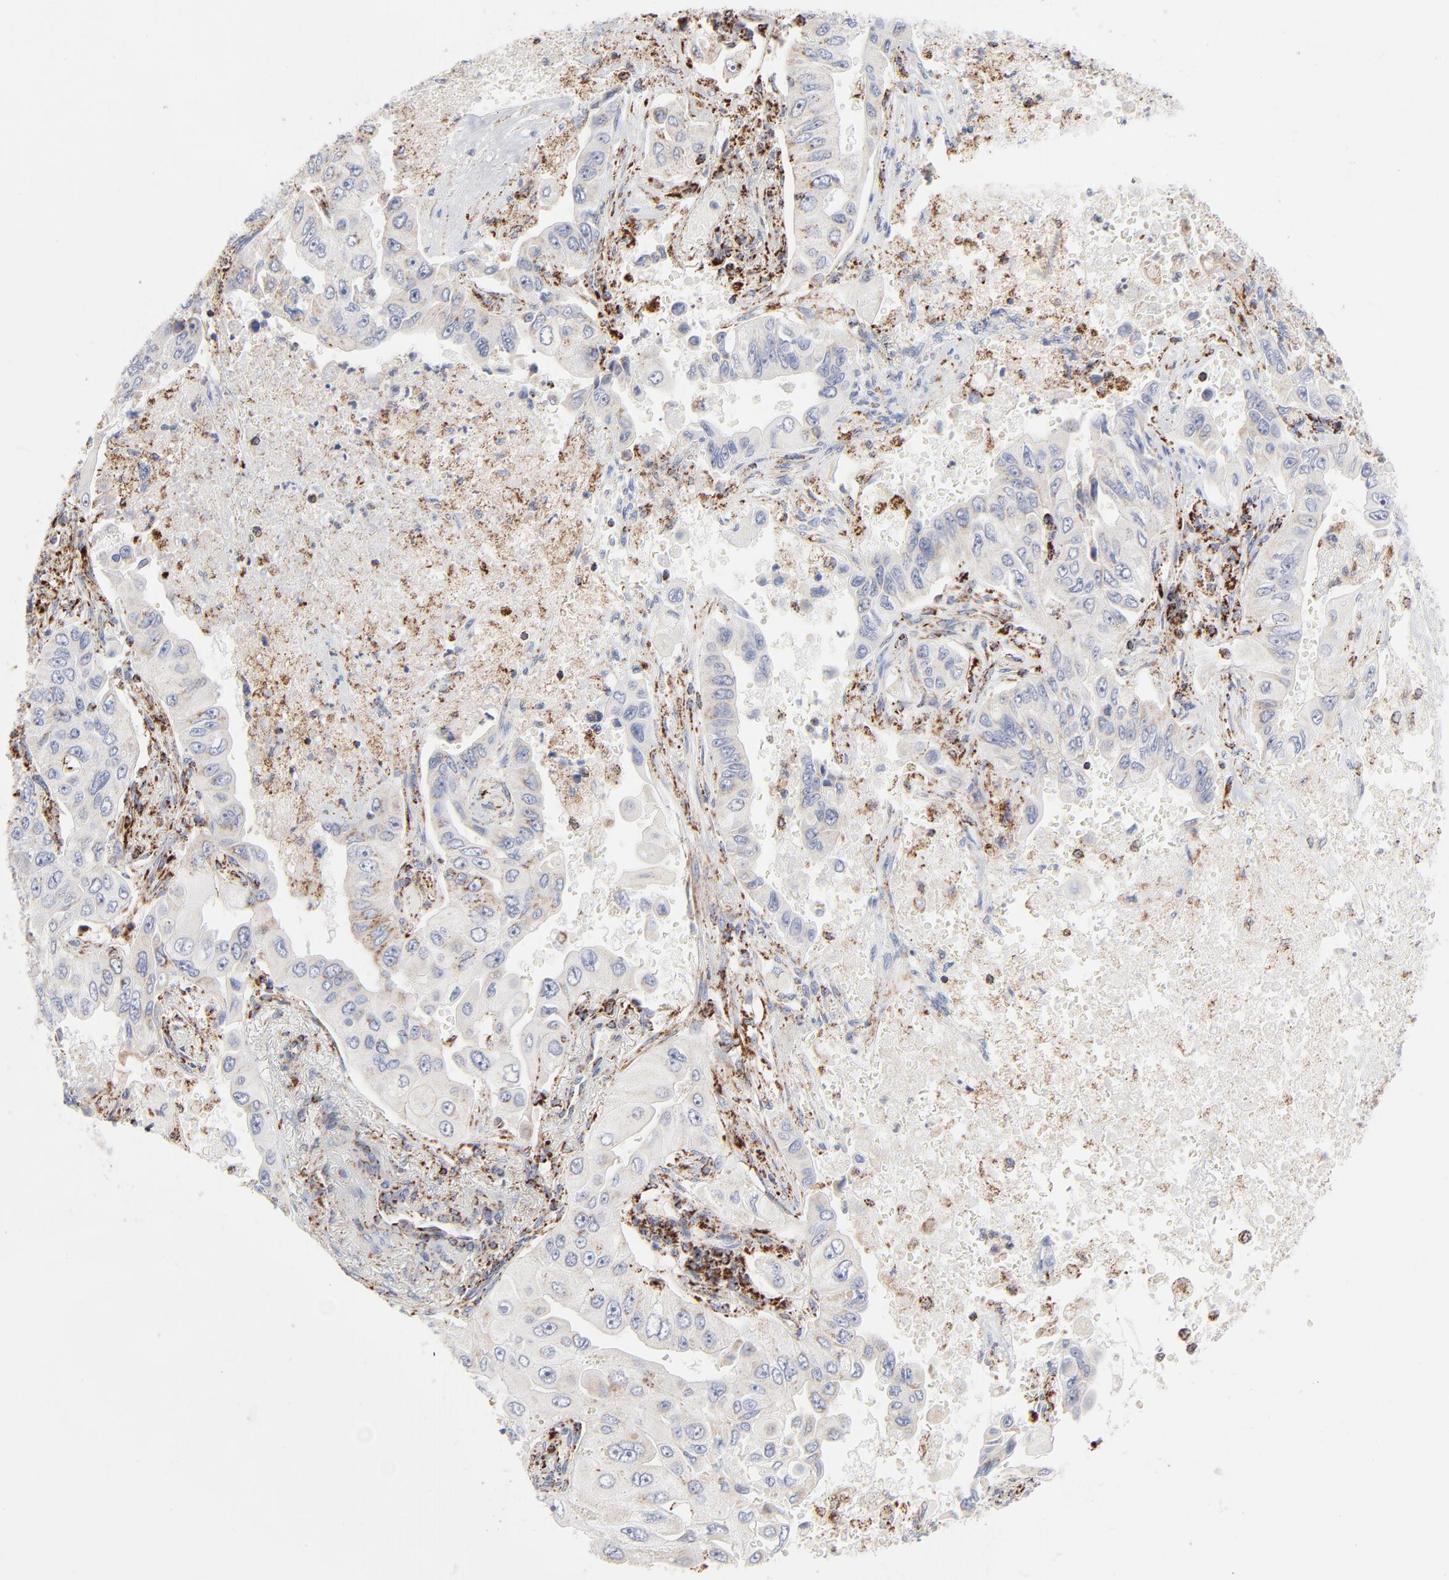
{"staining": {"intensity": "strong", "quantity": ">75%", "location": "cytoplasmic/membranous"}, "tissue": "lung cancer", "cell_type": "Tumor cells", "image_type": "cancer", "snomed": [{"axis": "morphology", "description": "Adenocarcinoma, NOS"}, {"axis": "topography", "description": "Lung"}], "caption": "Tumor cells exhibit strong cytoplasmic/membranous expression in approximately >75% of cells in lung cancer.", "gene": "ASB3", "patient": {"sex": "male", "age": 84}}